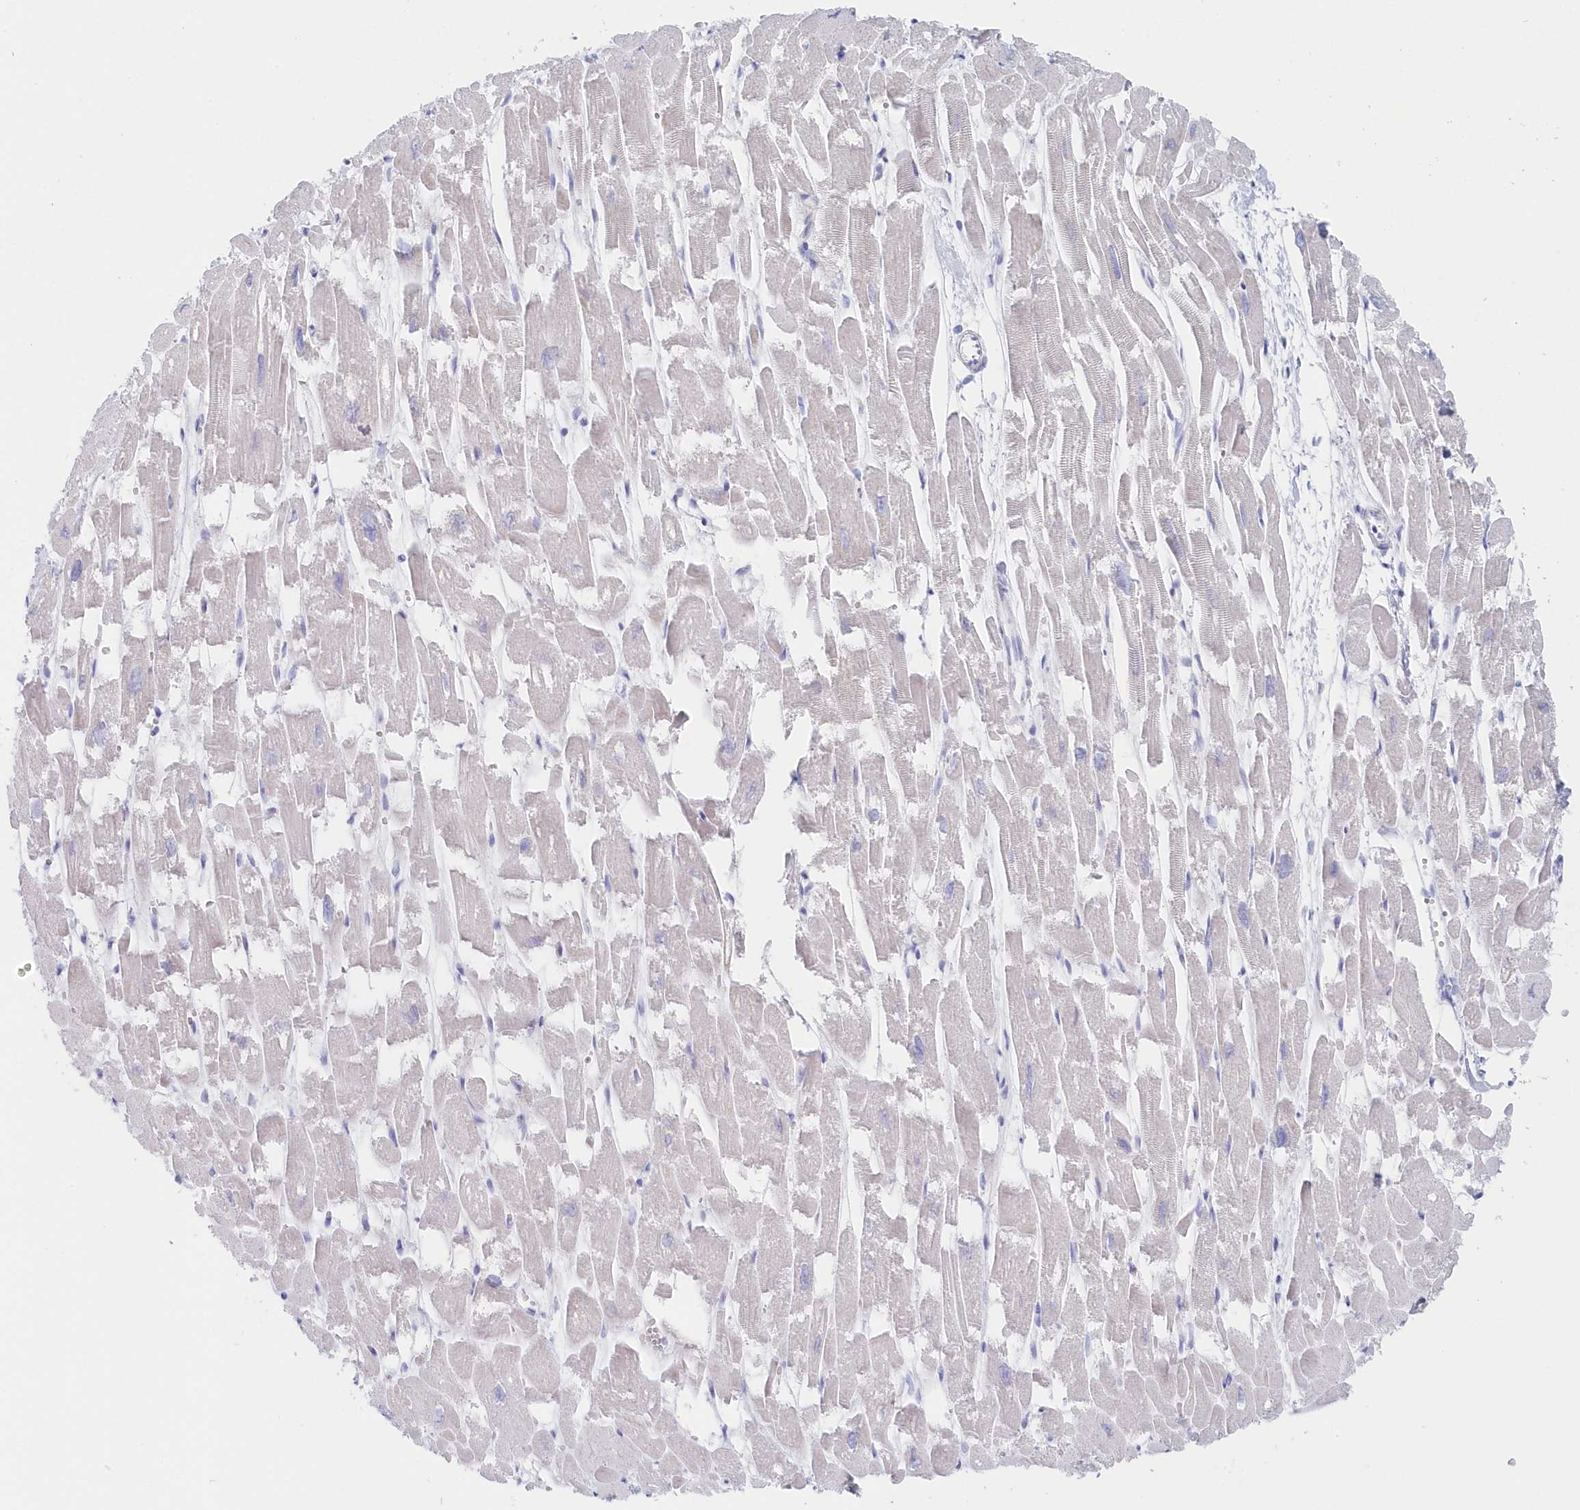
{"staining": {"intensity": "weak", "quantity": "<25%", "location": "cytoplasmic/membranous"}, "tissue": "heart muscle", "cell_type": "Cardiomyocytes", "image_type": "normal", "snomed": [{"axis": "morphology", "description": "Normal tissue, NOS"}, {"axis": "topography", "description": "Heart"}], "caption": "The image shows no significant staining in cardiomyocytes of heart muscle. Nuclei are stained in blue.", "gene": "CSNK1G2", "patient": {"sex": "male", "age": 54}}